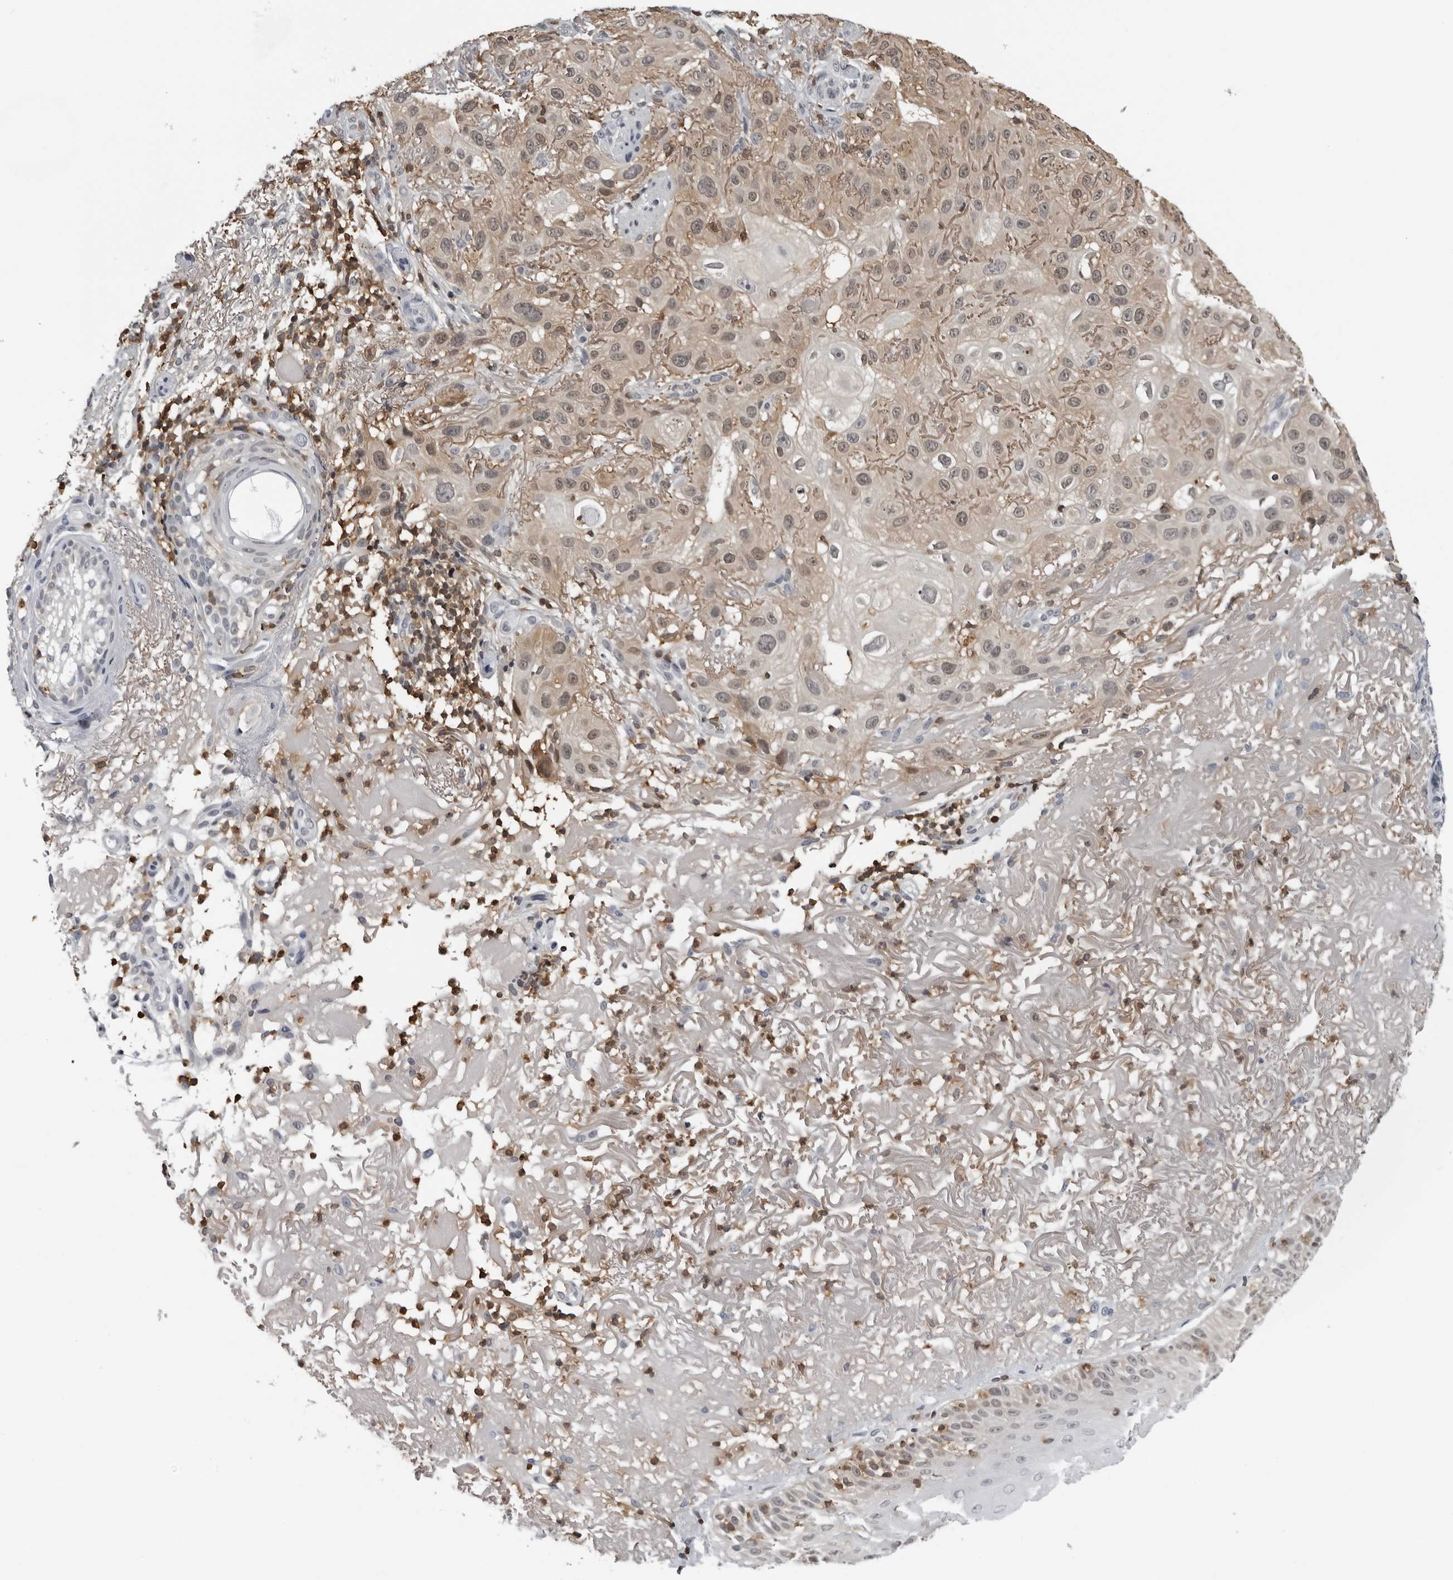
{"staining": {"intensity": "weak", "quantity": ">75%", "location": "cytoplasmic/membranous,nuclear"}, "tissue": "skin cancer", "cell_type": "Tumor cells", "image_type": "cancer", "snomed": [{"axis": "morphology", "description": "Normal tissue, NOS"}, {"axis": "morphology", "description": "Squamous cell carcinoma, NOS"}, {"axis": "topography", "description": "Skin"}], "caption": "The photomicrograph displays a brown stain indicating the presence of a protein in the cytoplasmic/membranous and nuclear of tumor cells in skin cancer.", "gene": "HSPH1", "patient": {"sex": "female", "age": 96}}